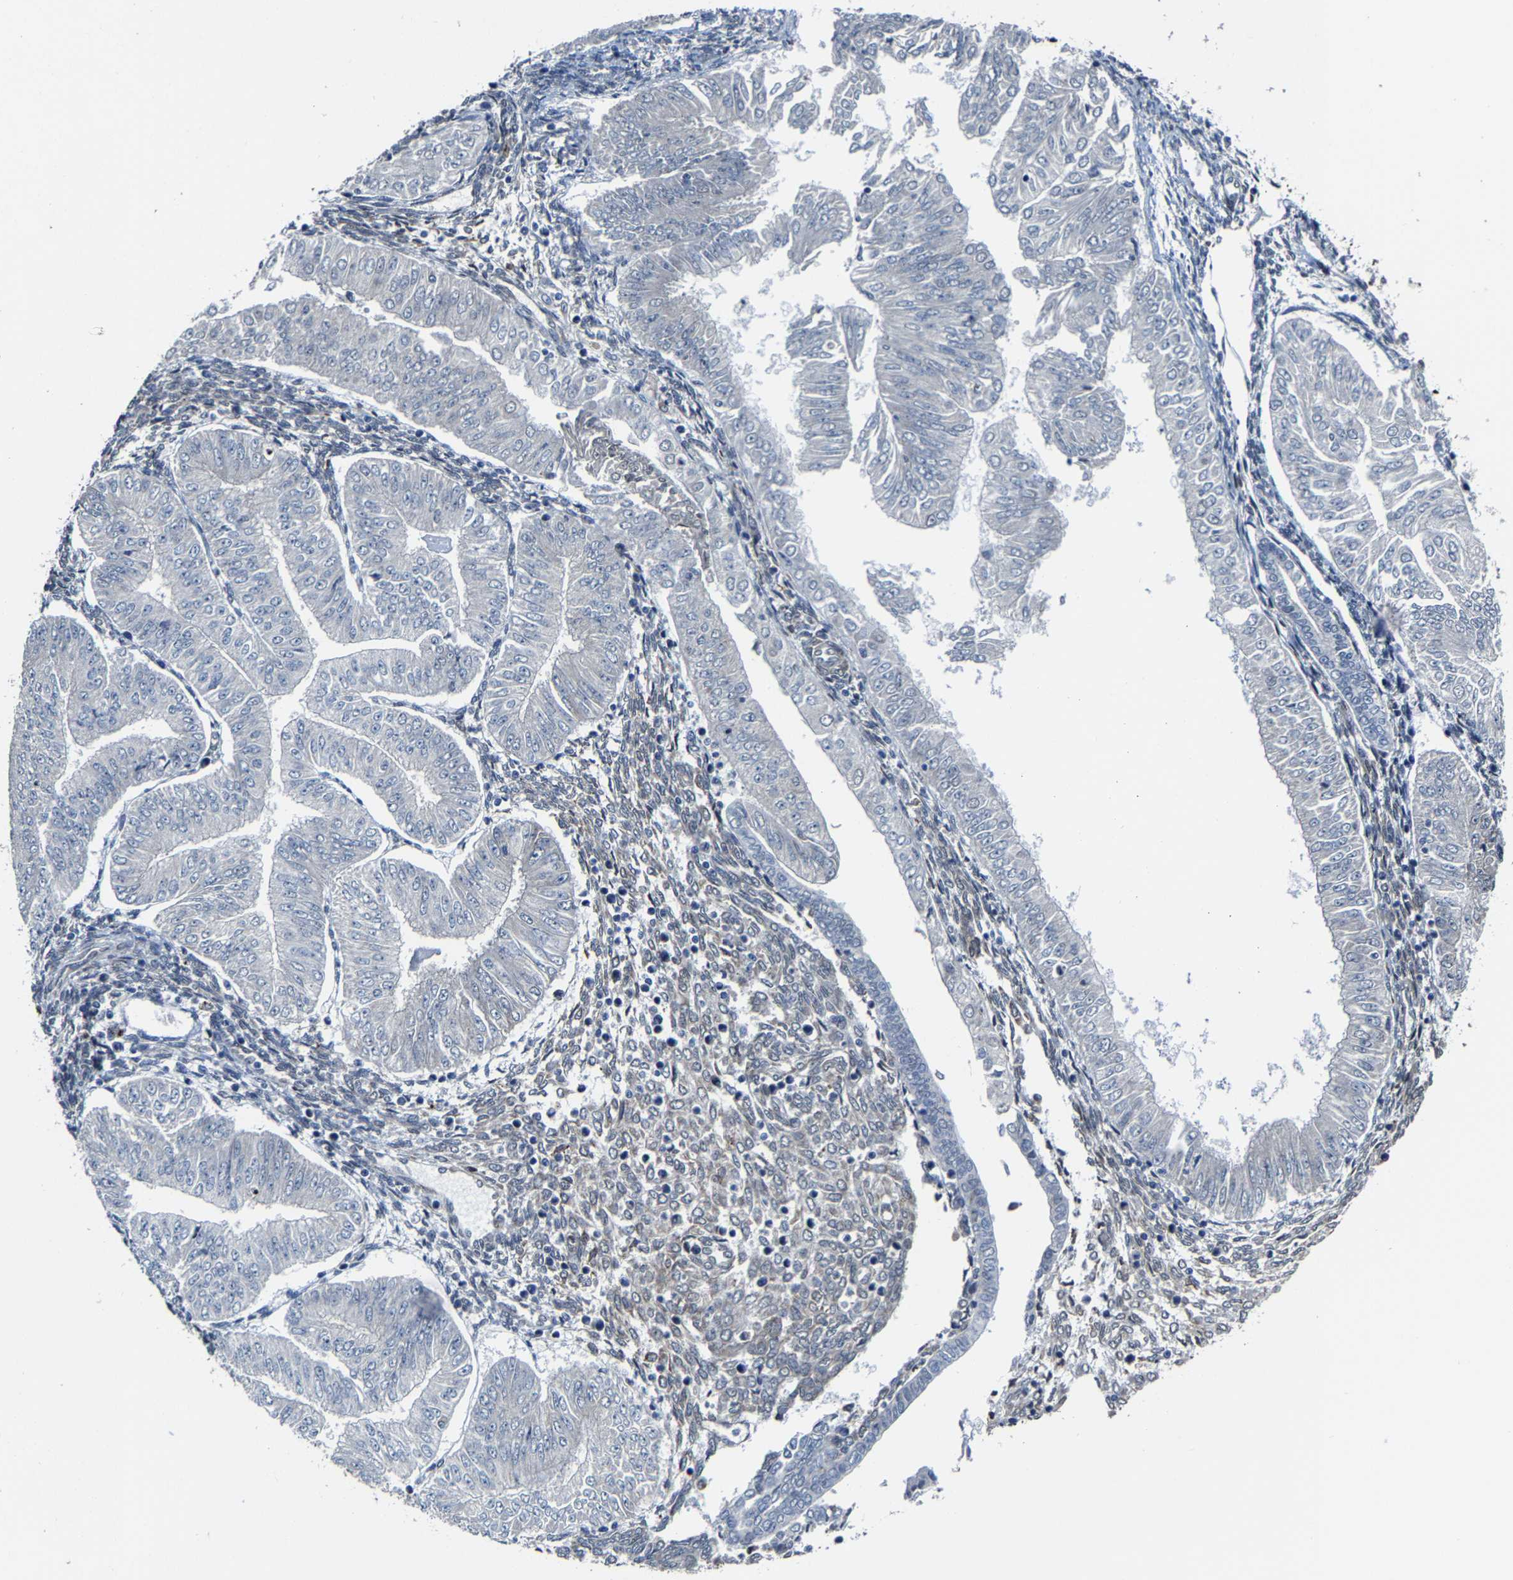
{"staining": {"intensity": "negative", "quantity": "none", "location": "none"}, "tissue": "endometrial cancer", "cell_type": "Tumor cells", "image_type": "cancer", "snomed": [{"axis": "morphology", "description": "Normal tissue, NOS"}, {"axis": "morphology", "description": "Adenocarcinoma, NOS"}, {"axis": "topography", "description": "Endometrium"}], "caption": "Image shows no protein positivity in tumor cells of endometrial cancer tissue. (IHC, brightfield microscopy, high magnification).", "gene": "METTL1", "patient": {"sex": "female", "age": 53}}